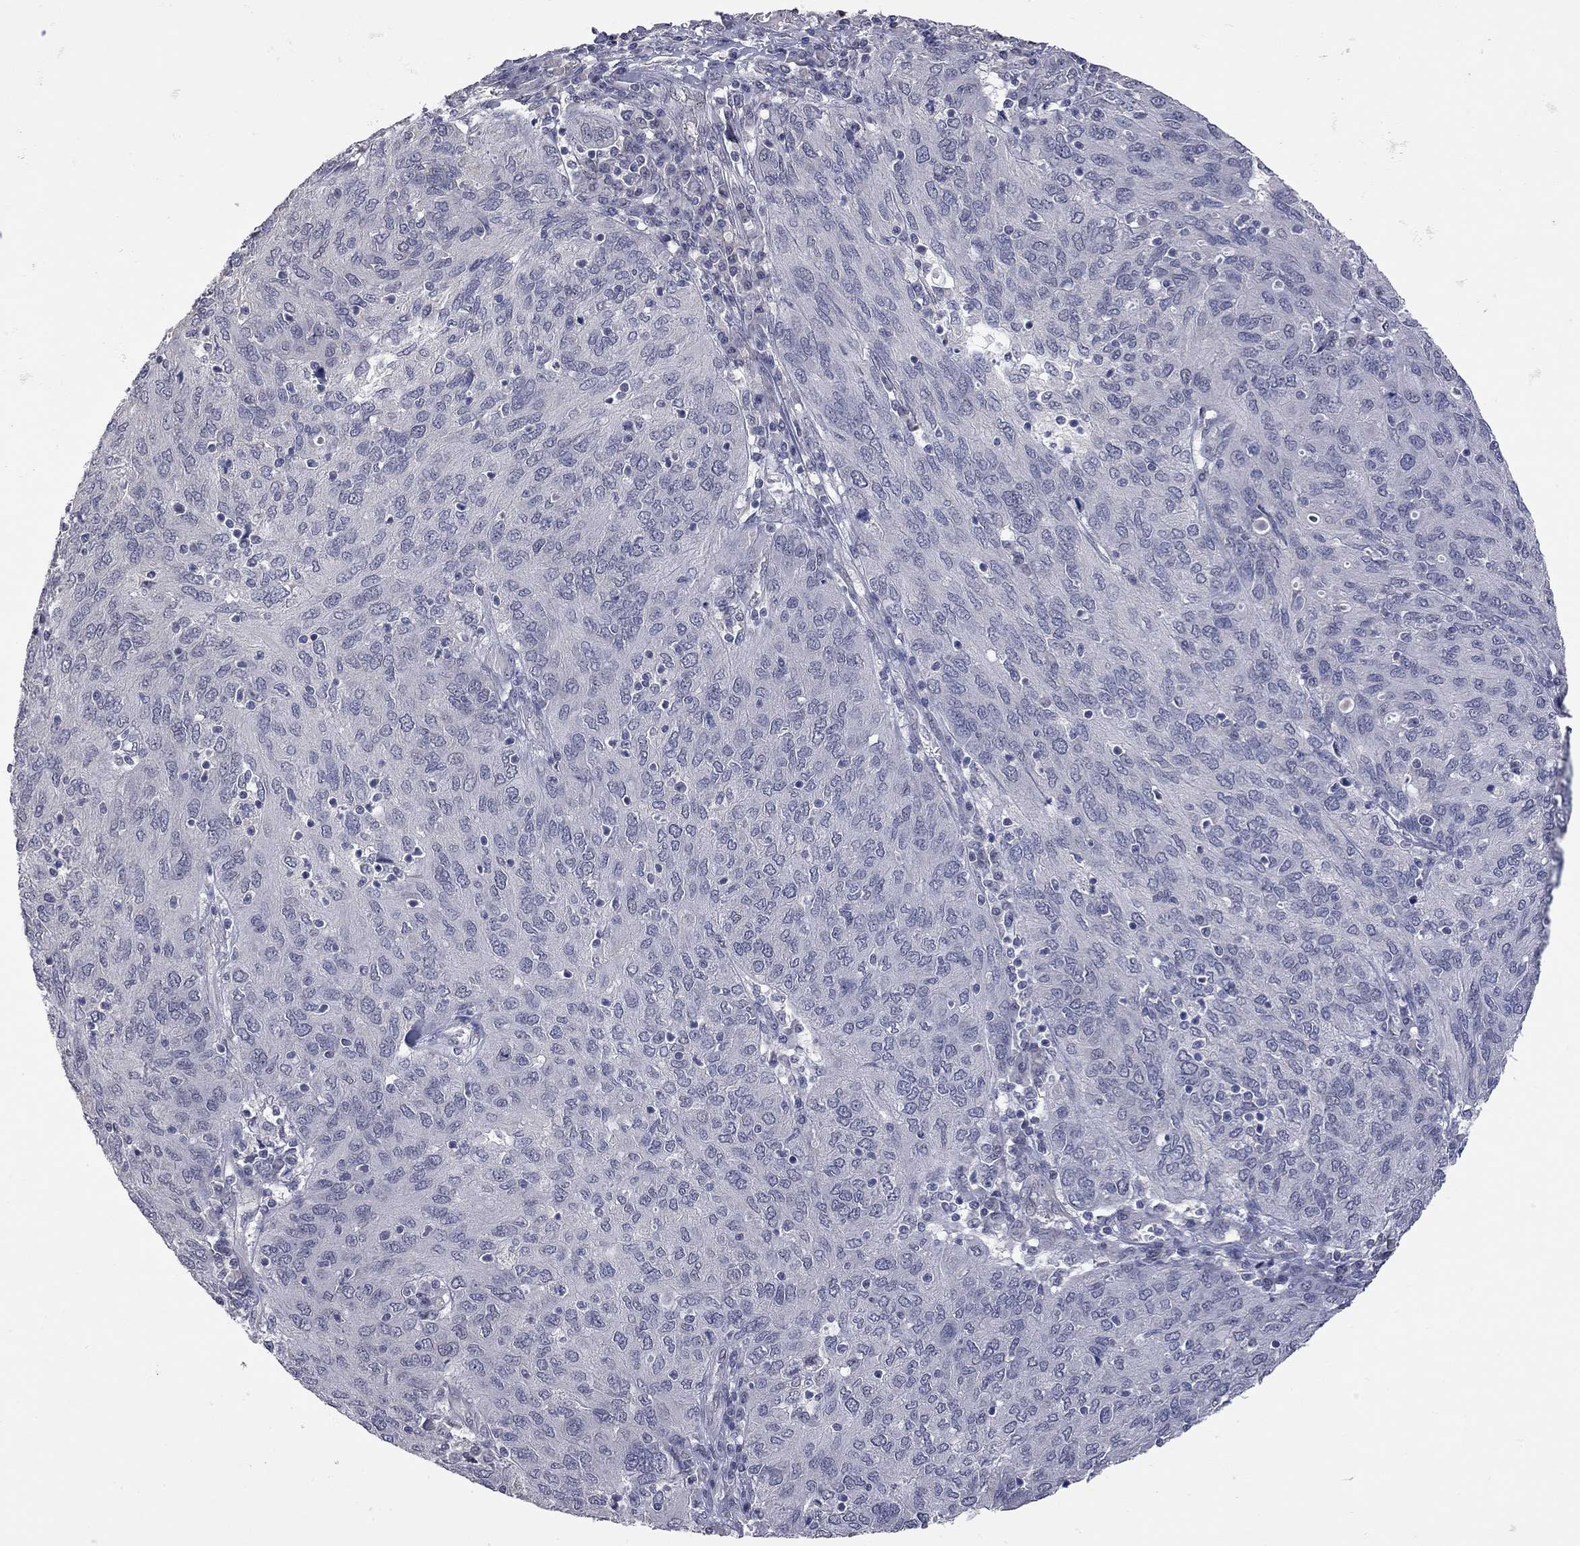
{"staining": {"intensity": "negative", "quantity": "none", "location": "none"}, "tissue": "ovarian cancer", "cell_type": "Tumor cells", "image_type": "cancer", "snomed": [{"axis": "morphology", "description": "Carcinoma, endometroid"}, {"axis": "topography", "description": "Ovary"}], "caption": "Endometroid carcinoma (ovarian) stained for a protein using IHC displays no expression tumor cells.", "gene": "FABP12", "patient": {"sex": "female", "age": 50}}